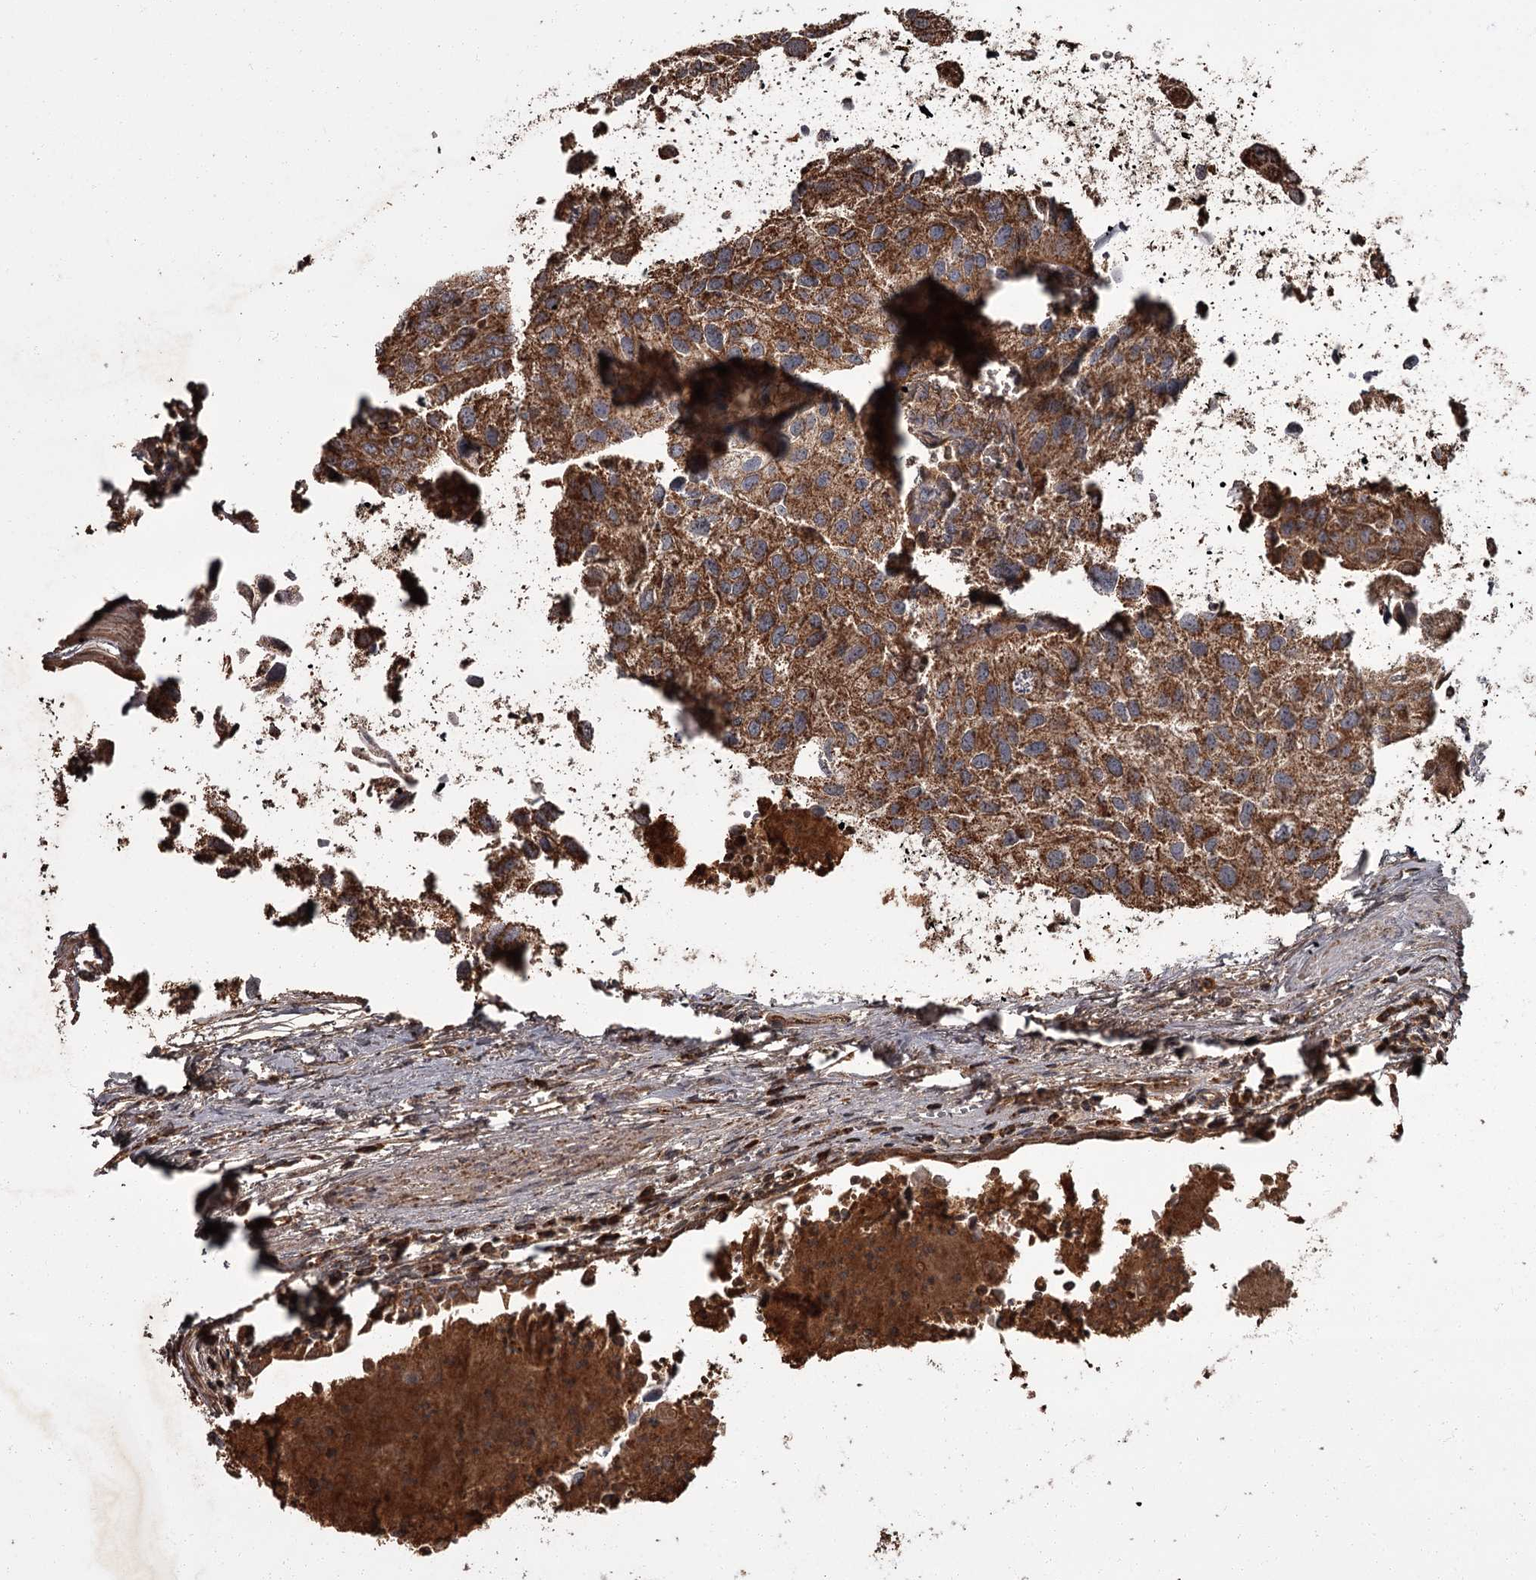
{"staining": {"intensity": "strong", "quantity": ">75%", "location": "cytoplasmic/membranous"}, "tissue": "urothelial cancer", "cell_type": "Tumor cells", "image_type": "cancer", "snomed": [{"axis": "morphology", "description": "Urothelial carcinoma, High grade"}, {"axis": "topography", "description": "Urinary bladder"}], "caption": "Immunohistochemical staining of human high-grade urothelial carcinoma reveals strong cytoplasmic/membranous protein staining in about >75% of tumor cells.", "gene": "THAP9", "patient": {"sex": "female", "age": 85}}